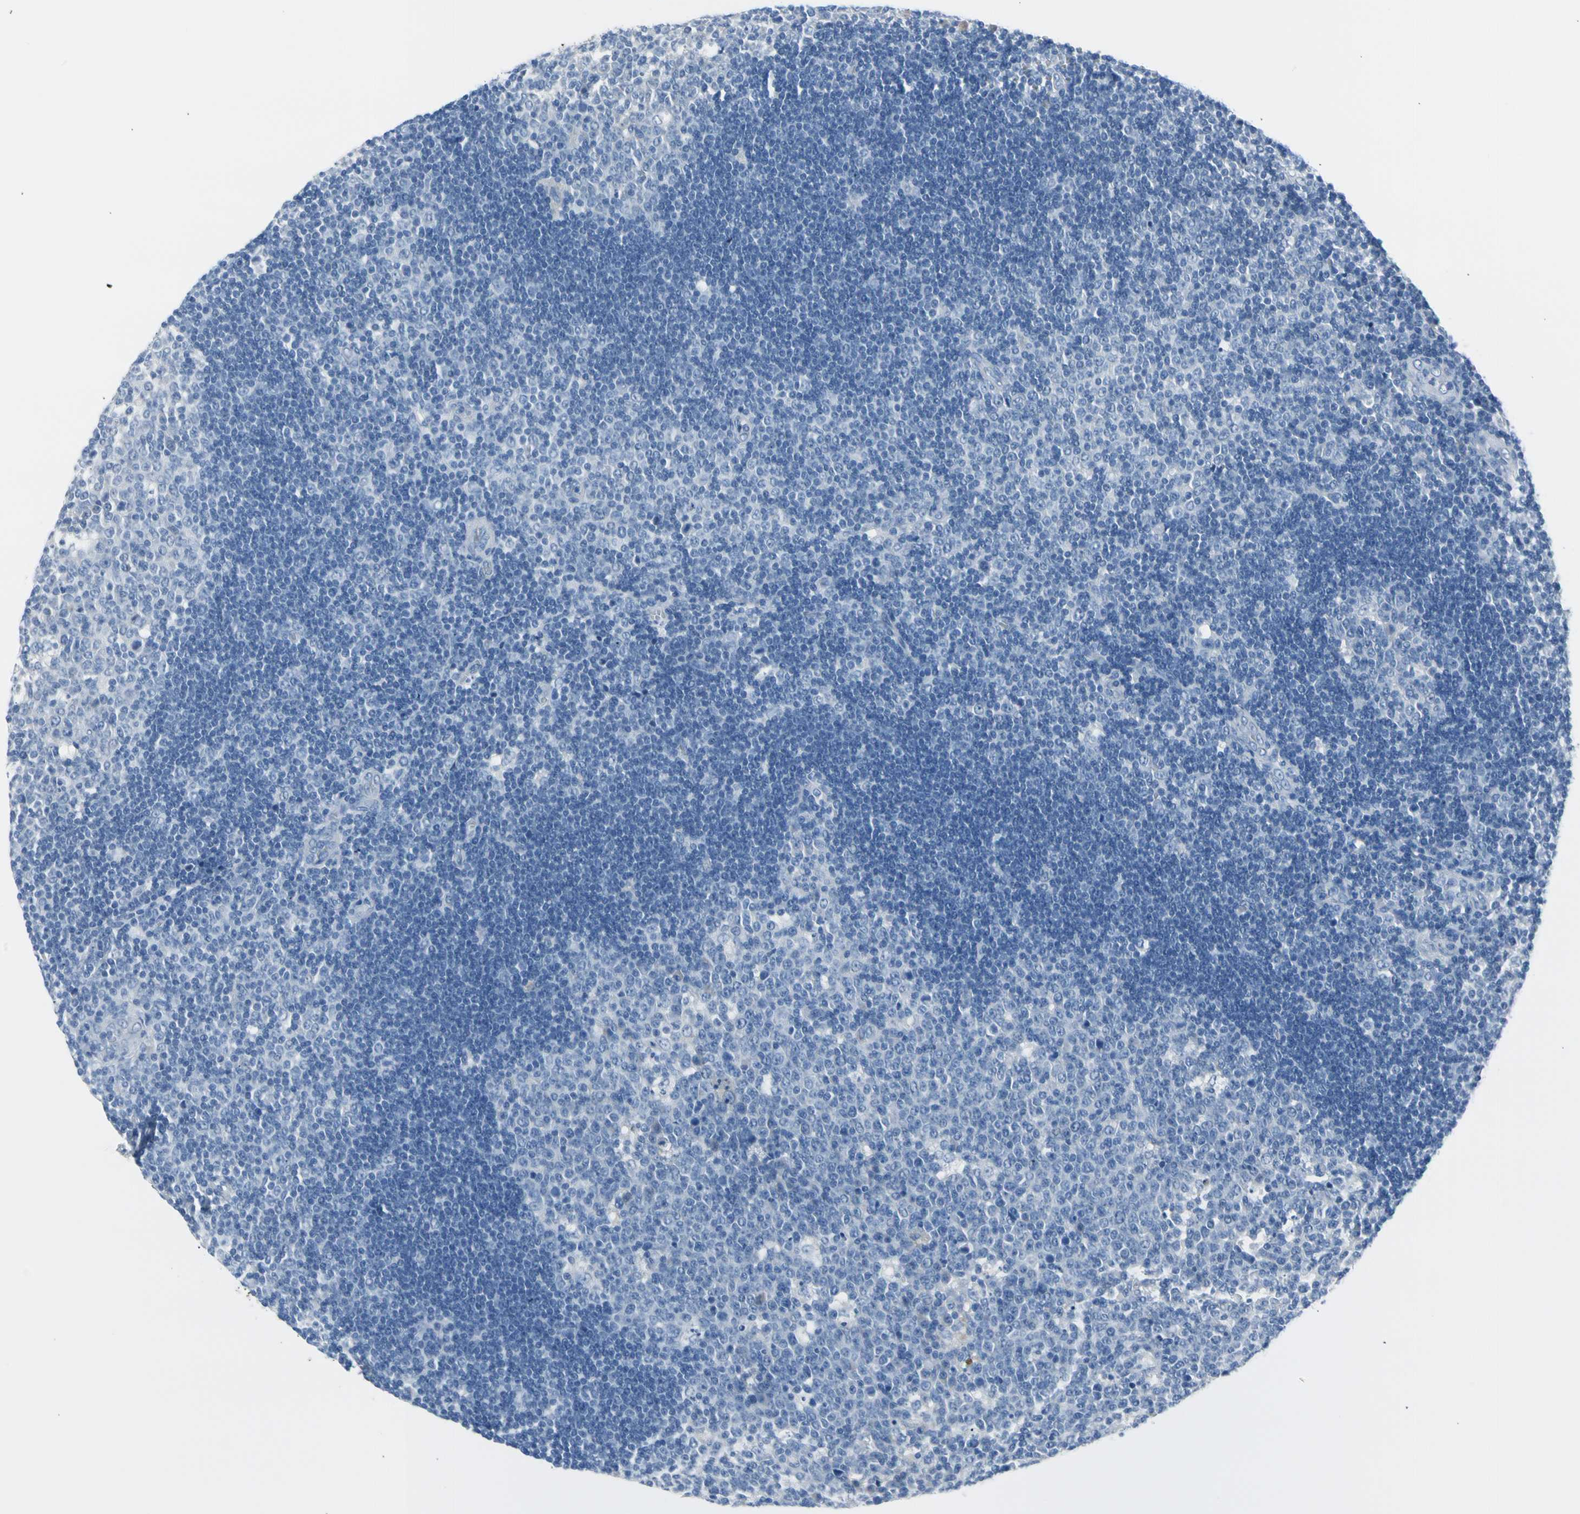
{"staining": {"intensity": "negative", "quantity": "none", "location": "none"}, "tissue": "lymph node", "cell_type": "Germinal center cells", "image_type": "normal", "snomed": [{"axis": "morphology", "description": "Normal tissue, NOS"}, {"axis": "topography", "description": "Lymph node"}, {"axis": "topography", "description": "Salivary gland"}], "caption": "Immunohistochemical staining of normal human lymph node shows no significant staining in germinal center cells. (DAB (3,3'-diaminobenzidine) immunohistochemistry with hematoxylin counter stain).", "gene": "TPO", "patient": {"sex": "male", "age": 8}}